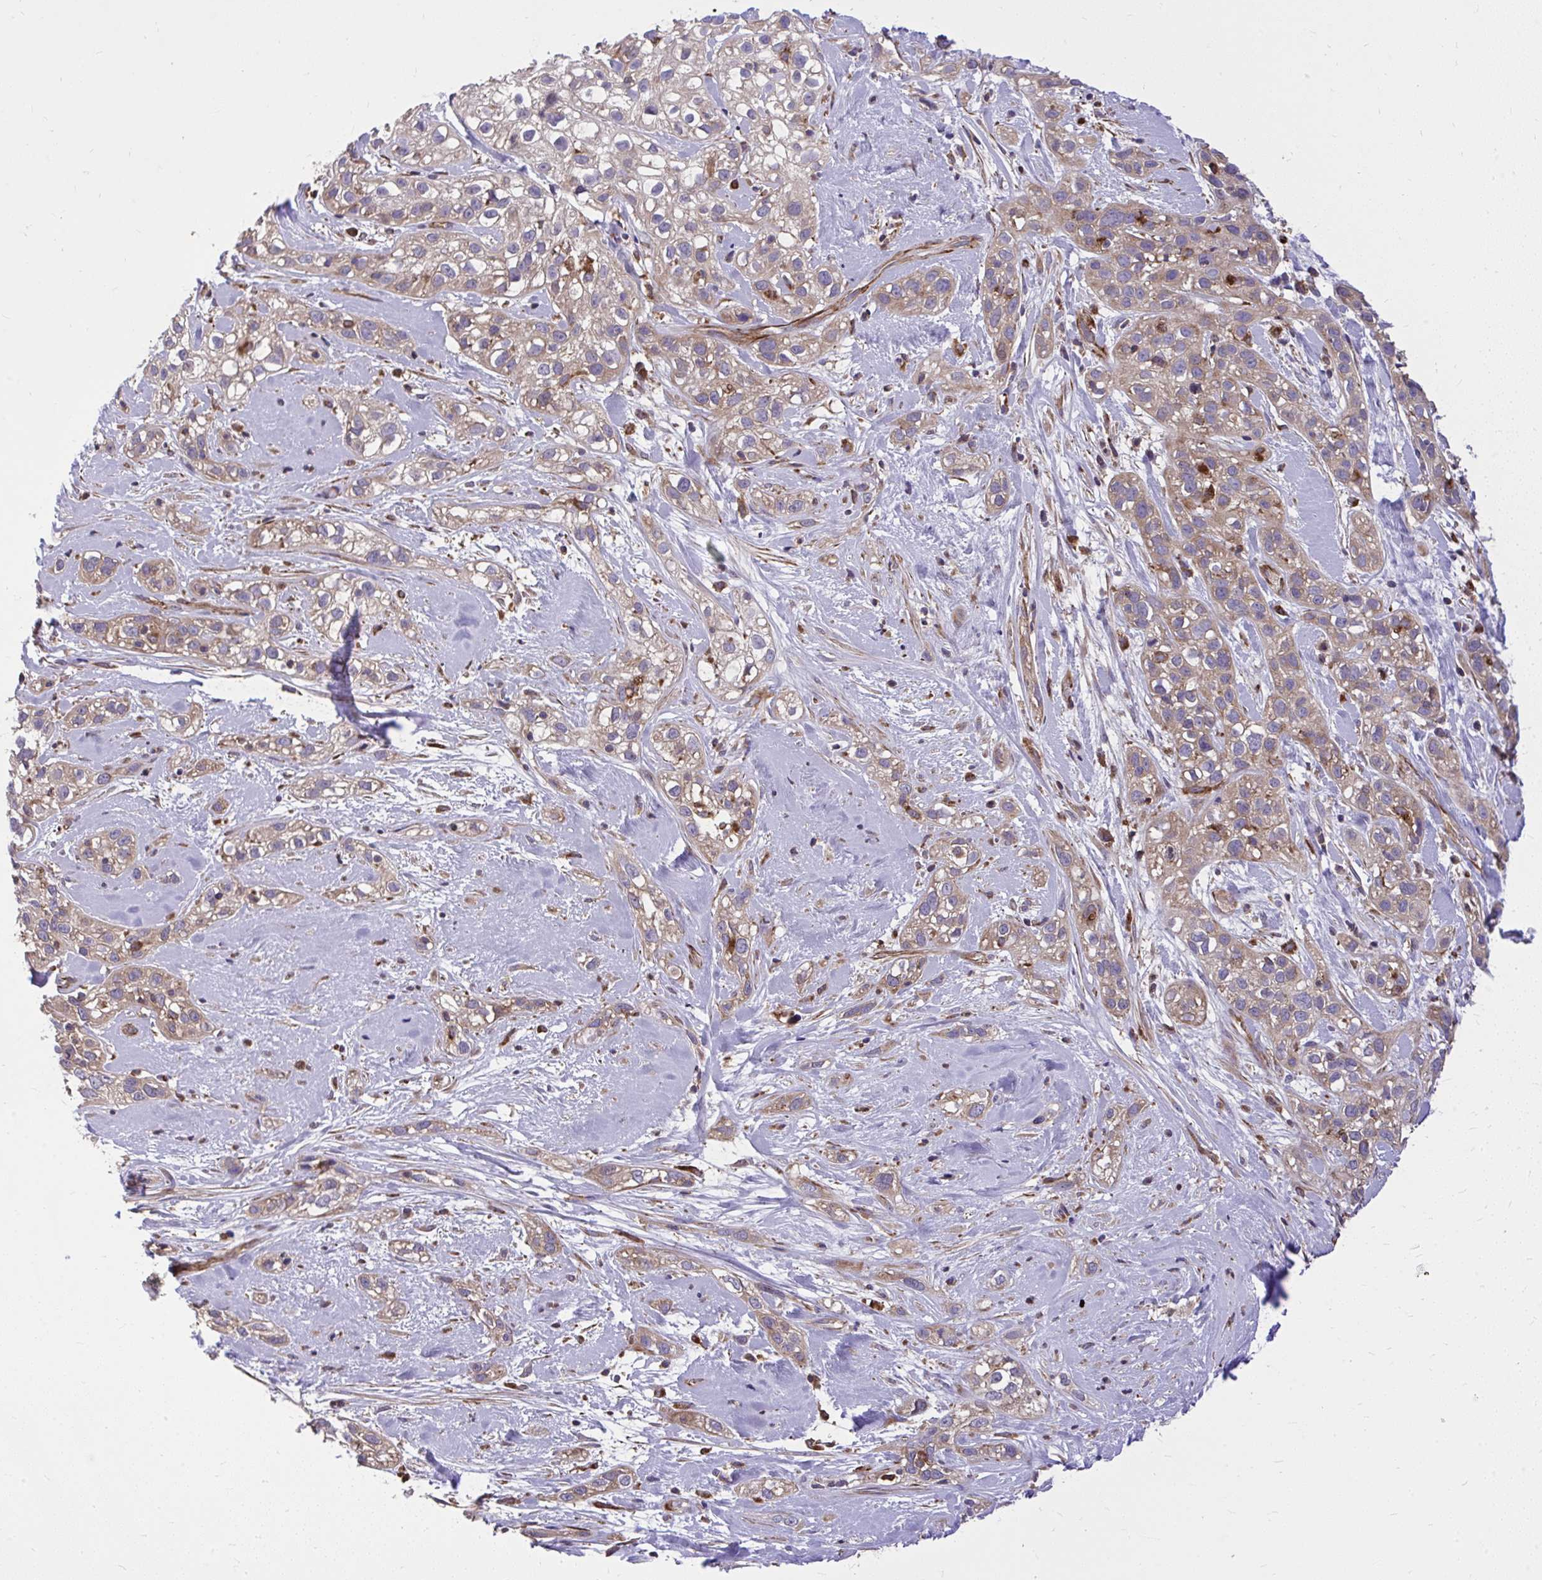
{"staining": {"intensity": "weak", "quantity": ">75%", "location": "cytoplasmic/membranous"}, "tissue": "skin cancer", "cell_type": "Tumor cells", "image_type": "cancer", "snomed": [{"axis": "morphology", "description": "Squamous cell carcinoma, NOS"}, {"axis": "topography", "description": "Skin"}], "caption": "IHC (DAB) staining of human squamous cell carcinoma (skin) shows weak cytoplasmic/membranous protein expression in approximately >75% of tumor cells.", "gene": "PAIP2", "patient": {"sex": "male", "age": 82}}